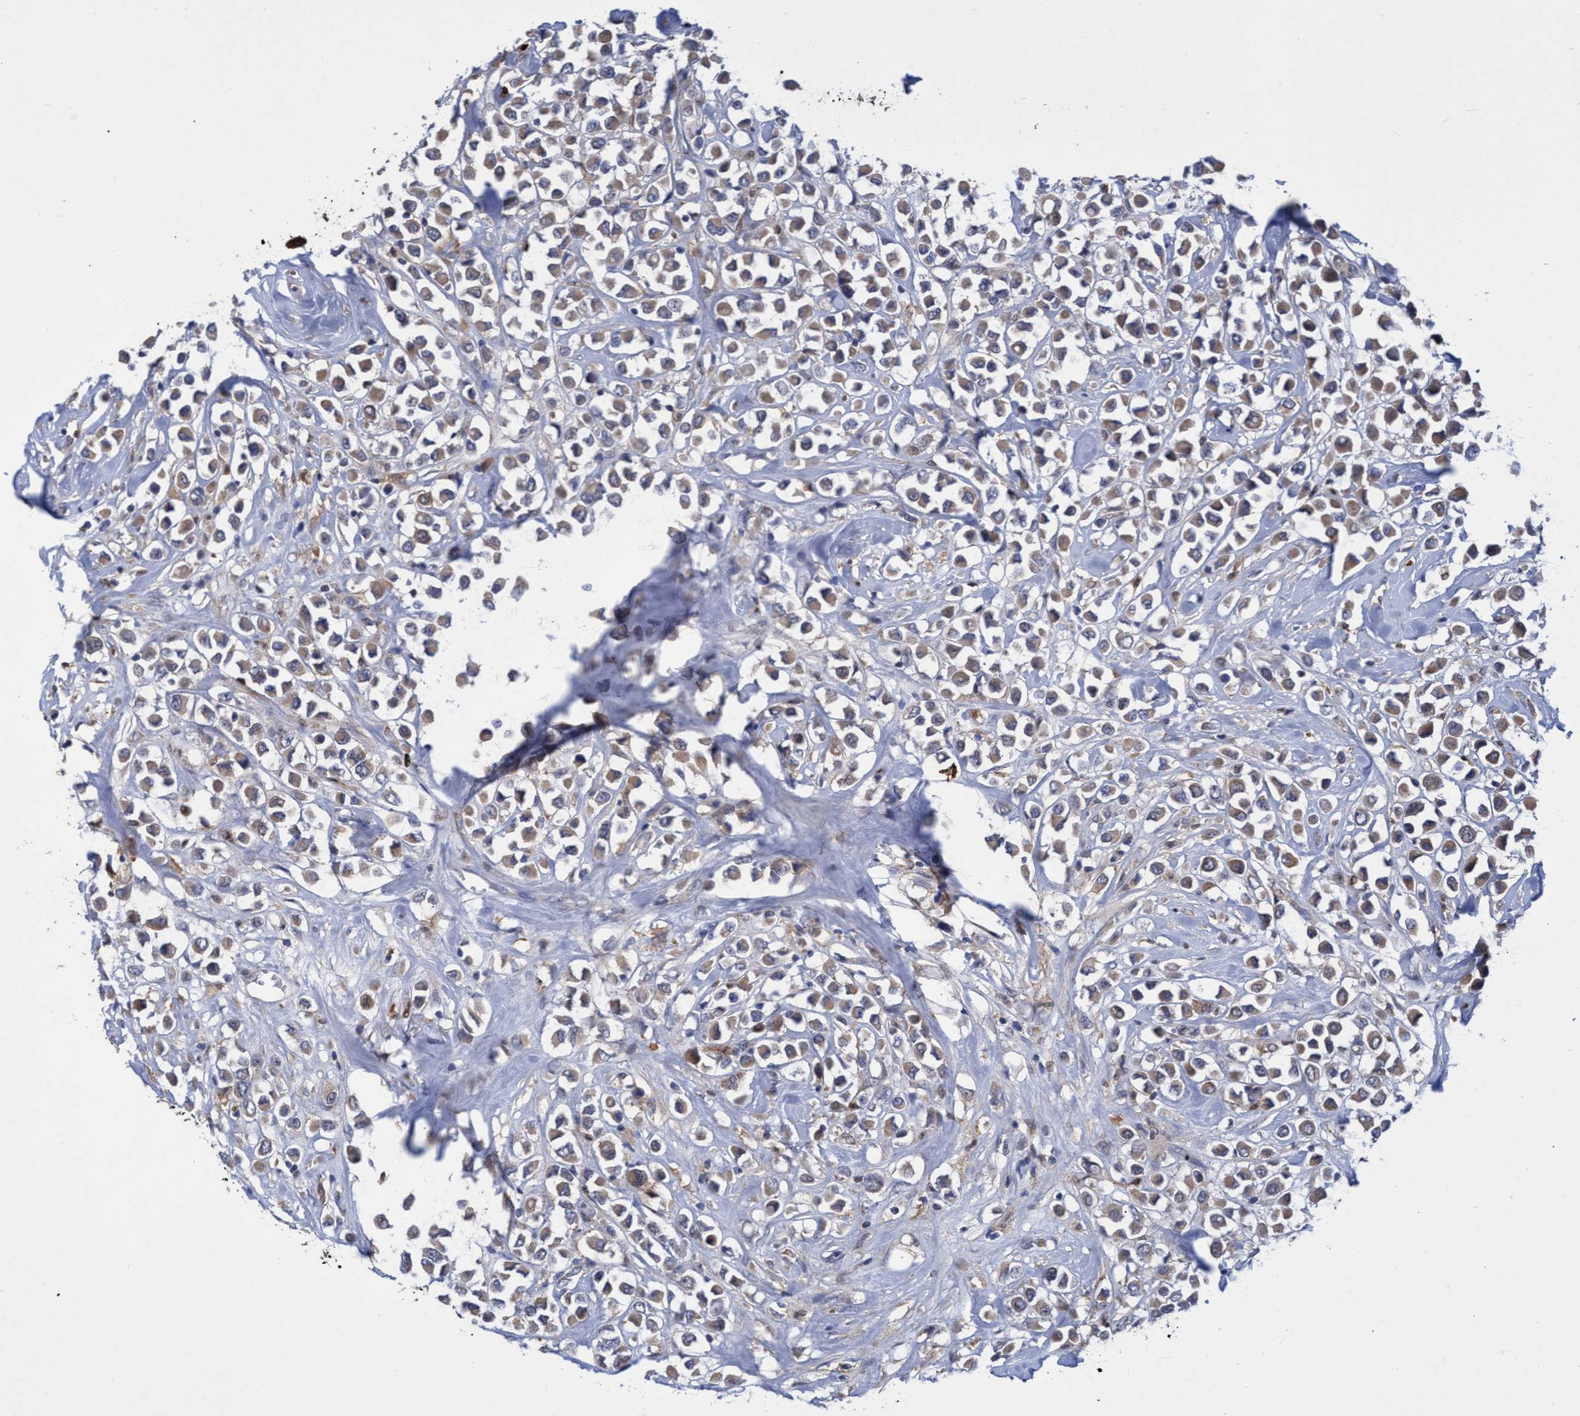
{"staining": {"intensity": "moderate", "quantity": ">75%", "location": "cytoplasmic/membranous"}, "tissue": "breast cancer", "cell_type": "Tumor cells", "image_type": "cancer", "snomed": [{"axis": "morphology", "description": "Duct carcinoma"}, {"axis": "topography", "description": "Breast"}], "caption": "This is an image of immunohistochemistry (IHC) staining of breast cancer (infiltrating ductal carcinoma), which shows moderate staining in the cytoplasmic/membranous of tumor cells.", "gene": "PNPO", "patient": {"sex": "female", "age": 61}}